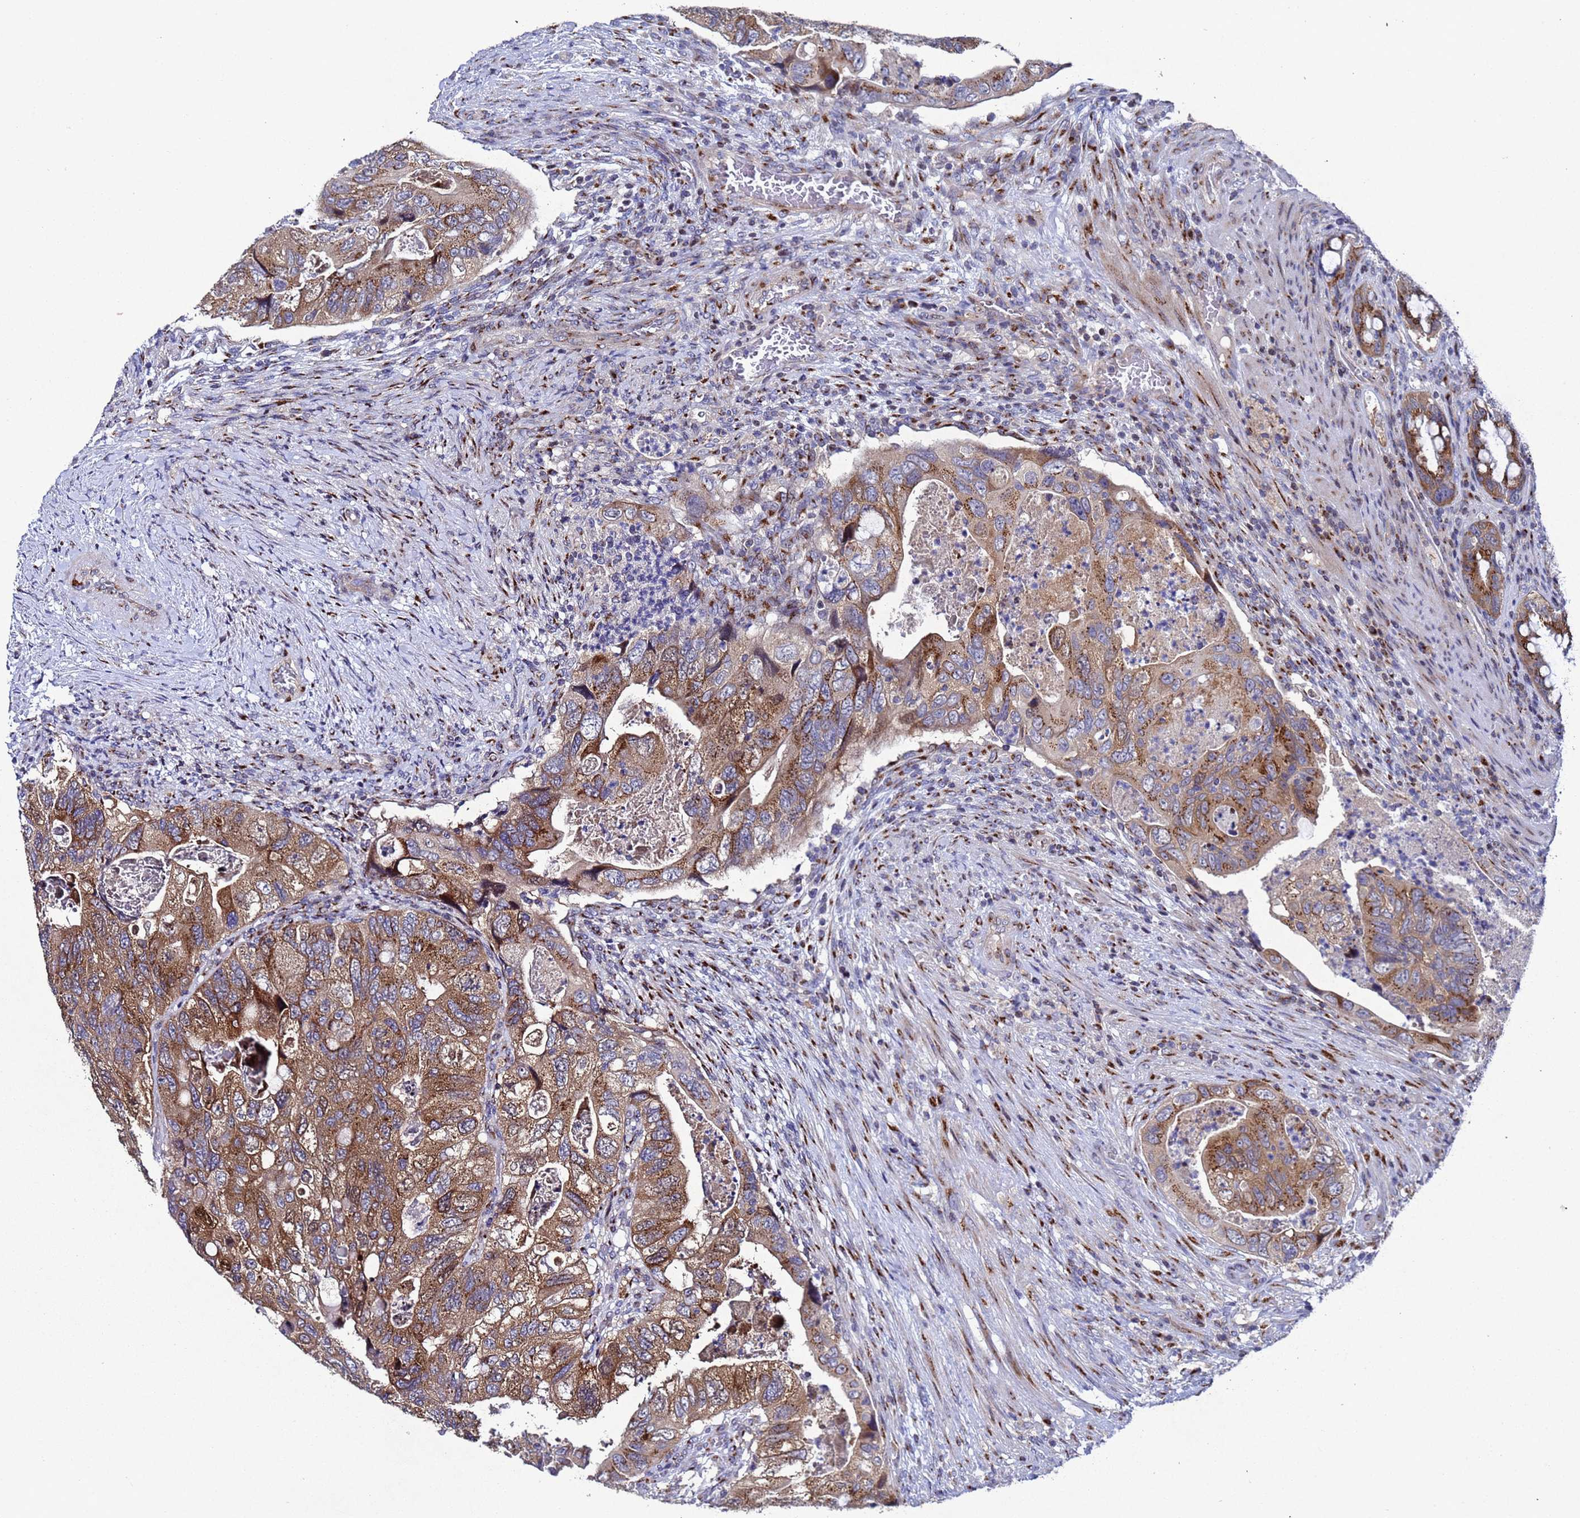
{"staining": {"intensity": "moderate", "quantity": ">75%", "location": "cytoplasmic/membranous"}, "tissue": "colorectal cancer", "cell_type": "Tumor cells", "image_type": "cancer", "snomed": [{"axis": "morphology", "description": "Adenocarcinoma, NOS"}, {"axis": "topography", "description": "Rectum"}], "caption": "Protein expression analysis of human colorectal adenocarcinoma reveals moderate cytoplasmic/membranous staining in approximately >75% of tumor cells.", "gene": "NSUN6", "patient": {"sex": "male", "age": 63}}